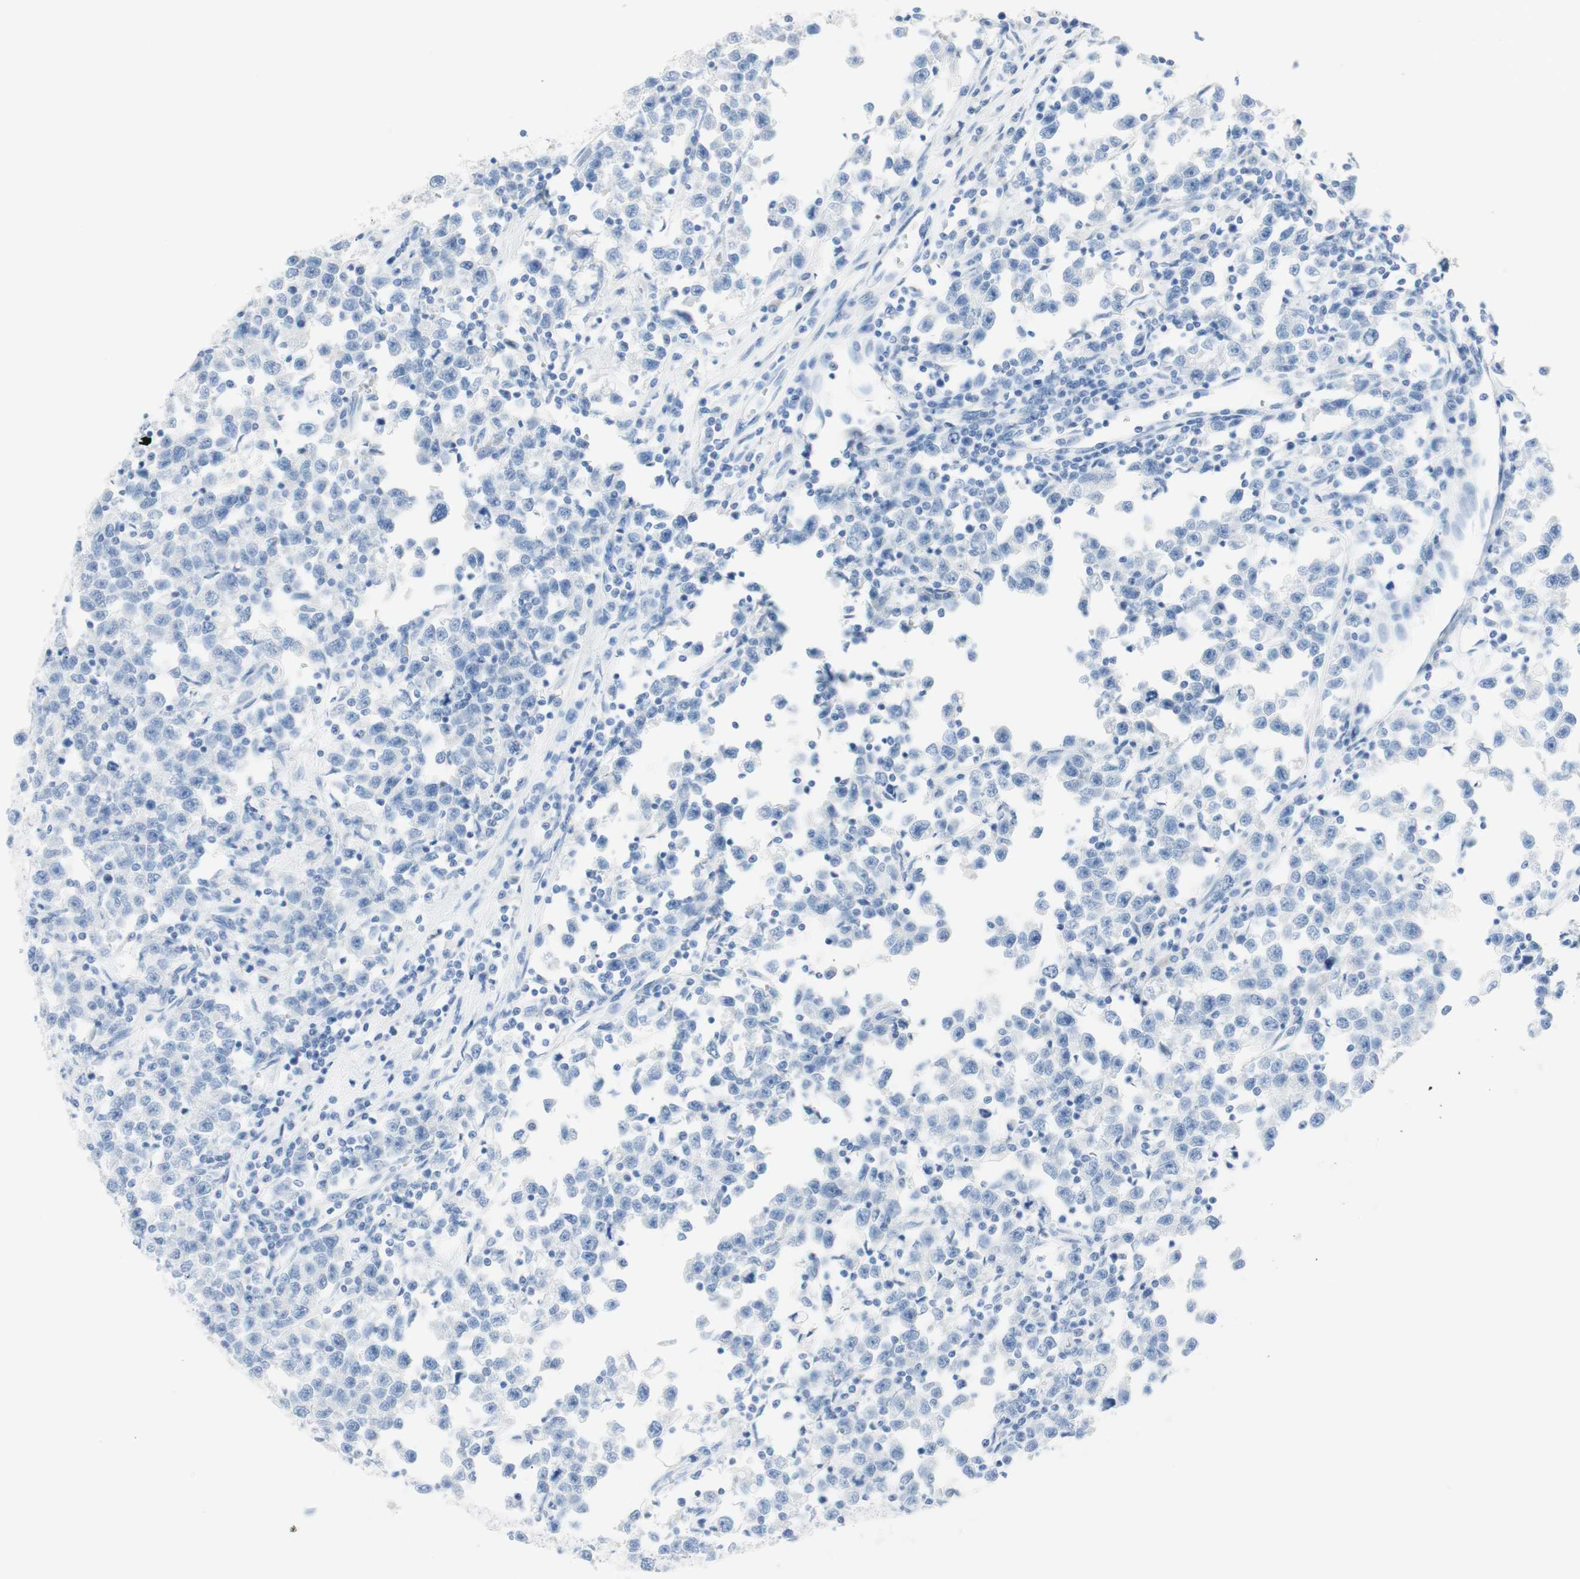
{"staining": {"intensity": "negative", "quantity": "none", "location": "none"}, "tissue": "testis cancer", "cell_type": "Tumor cells", "image_type": "cancer", "snomed": [{"axis": "morphology", "description": "Seminoma, NOS"}, {"axis": "topography", "description": "Testis"}], "caption": "Immunohistochemistry of human testis seminoma displays no expression in tumor cells. The staining is performed using DAB brown chromogen with nuclei counter-stained in using hematoxylin.", "gene": "TPO", "patient": {"sex": "male", "age": 43}}